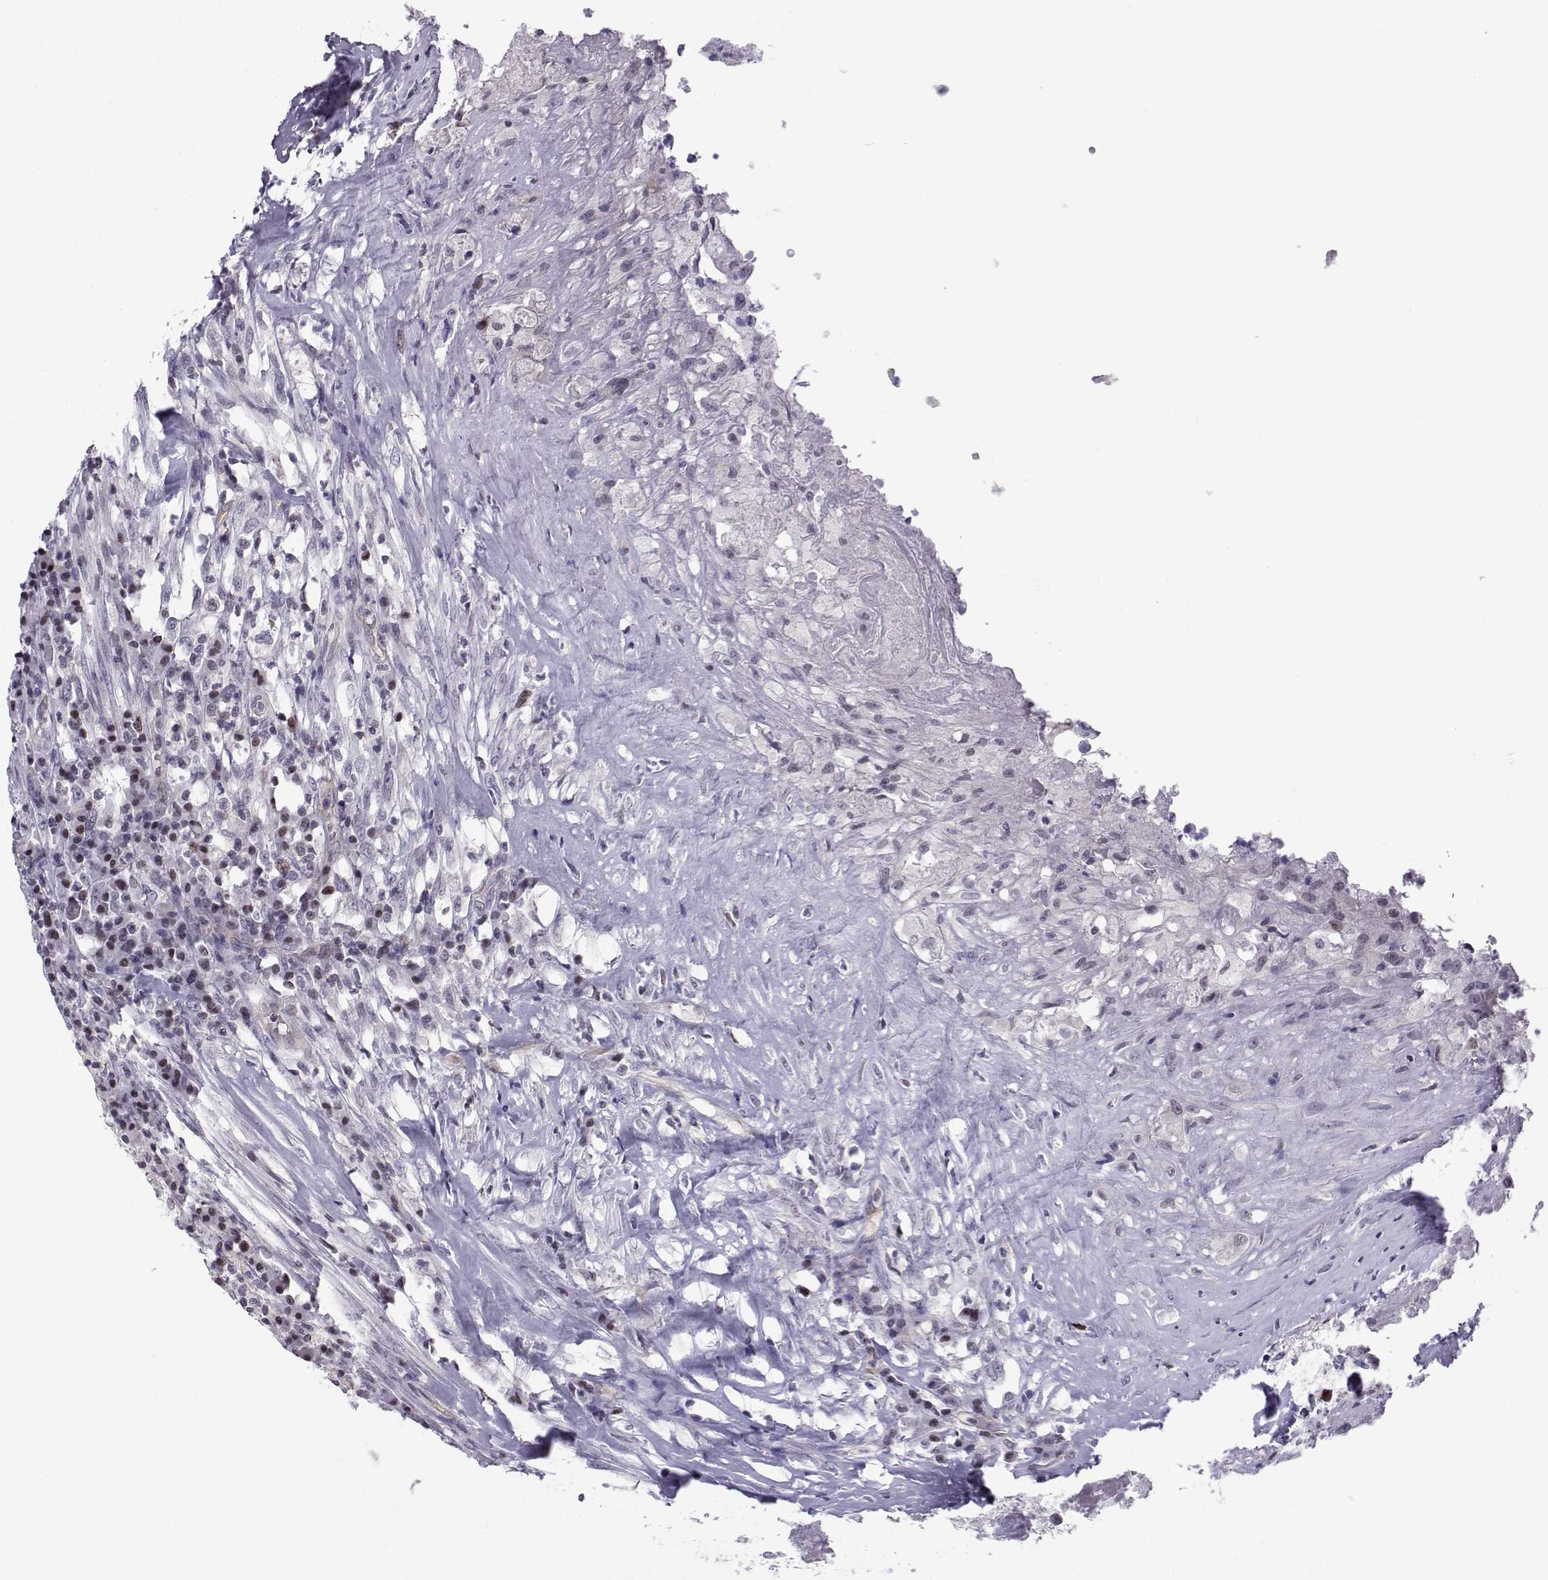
{"staining": {"intensity": "negative", "quantity": "none", "location": "none"}, "tissue": "testis cancer", "cell_type": "Tumor cells", "image_type": "cancer", "snomed": [{"axis": "morphology", "description": "Necrosis, NOS"}, {"axis": "morphology", "description": "Carcinoma, Embryonal, NOS"}, {"axis": "topography", "description": "Testis"}], "caption": "This is an IHC histopathology image of human testis embryonal carcinoma. There is no expression in tumor cells.", "gene": "INCENP", "patient": {"sex": "male", "age": 19}}